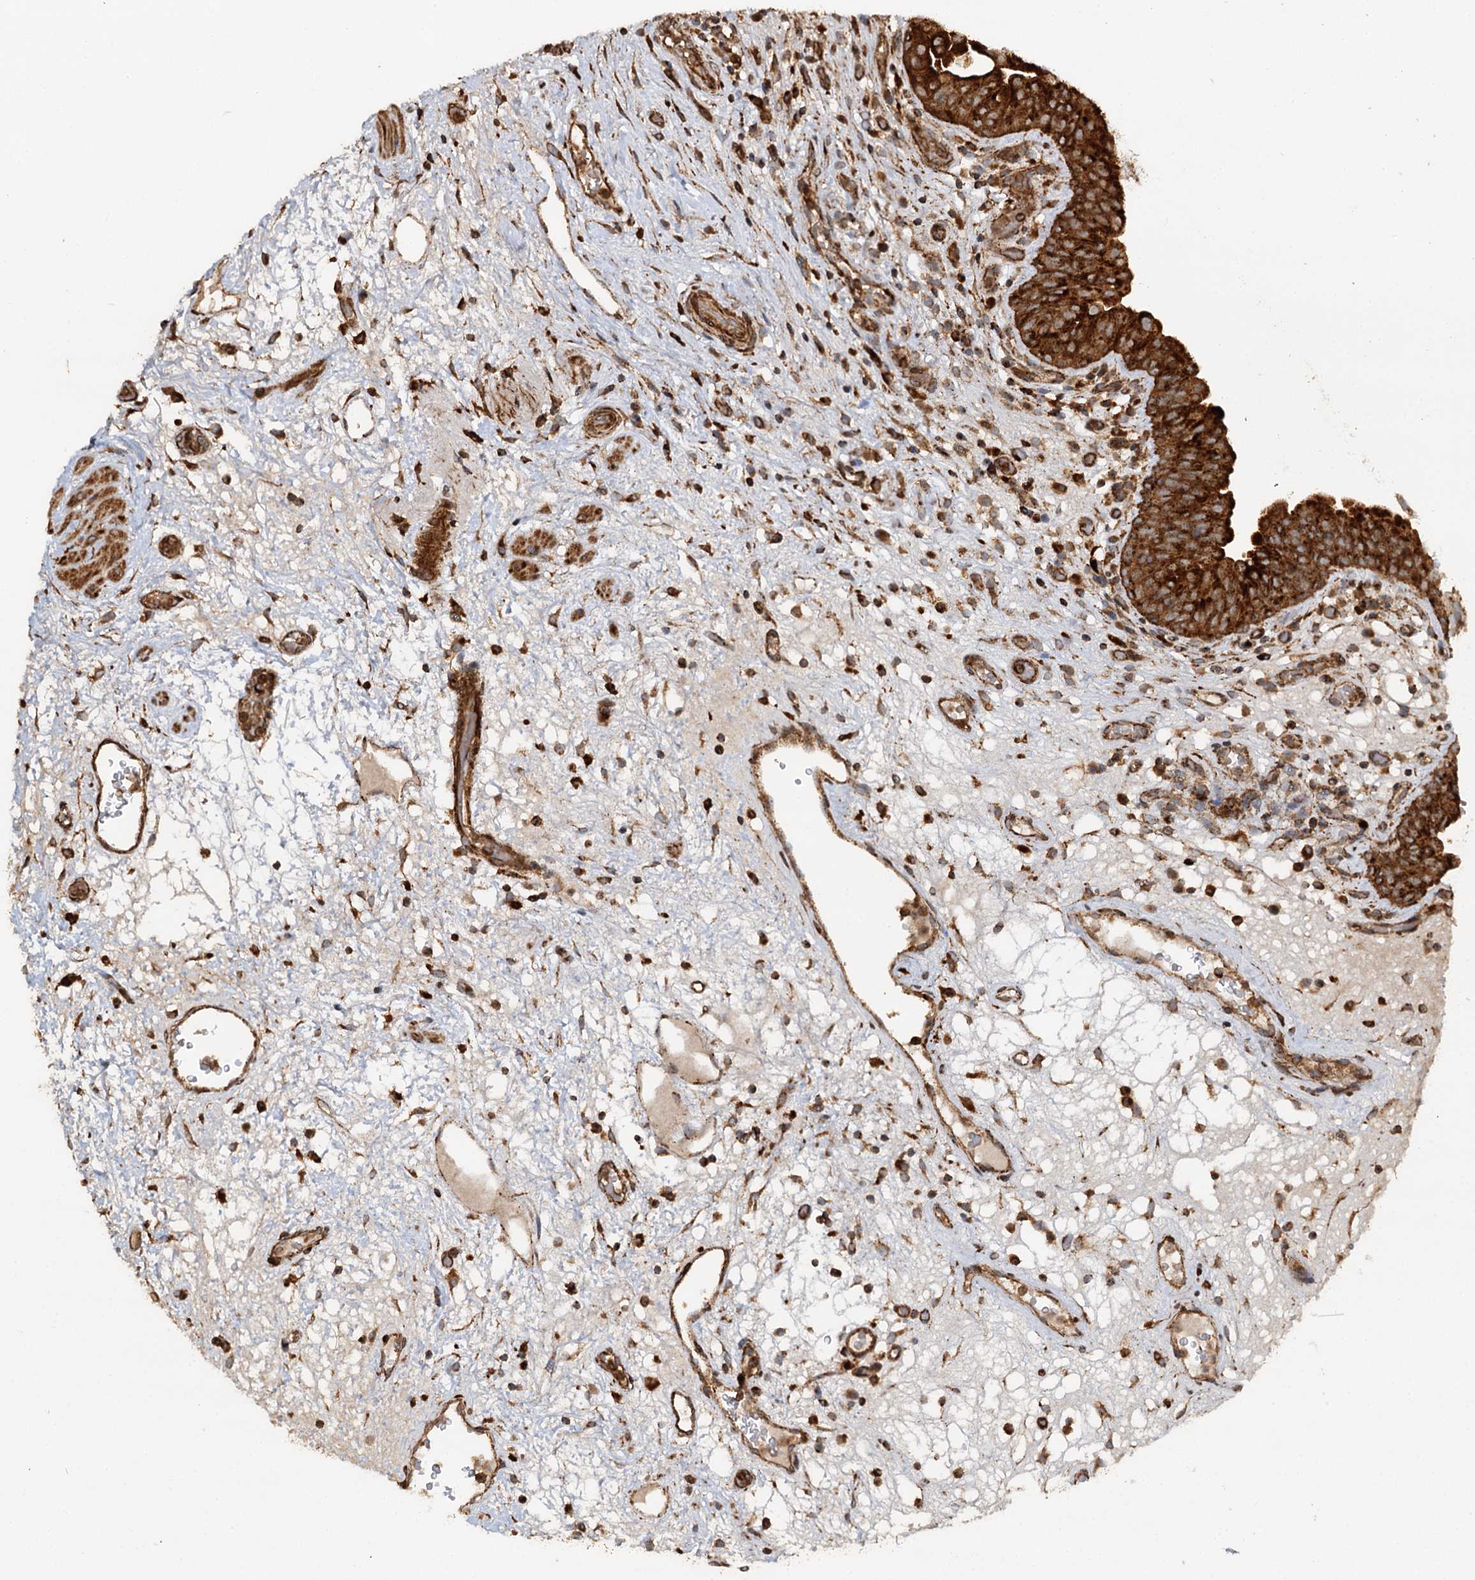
{"staining": {"intensity": "strong", "quantity": ">75%", "location": "cytoplasmic/membranous"}, "tissue": "urinary bladder", "cell_type": "Urothelial cells", "image_type": "normal", "snomed": [{"axis": "morphology", "description": "Normal tissue, NOS"}, {"axis": "topography", "description": "Urinary bladder"}], "caption": "Immunohistochemical staining of benign human urinary bladder reveals strong cytoplasmic/membranous protein expression in about >75% of urothelial cells. The protein of interest is shown in brown color, while the nuclei are stained blue.", "gene": "WDR73", "patient": {"sex": "male", "age": 71}}